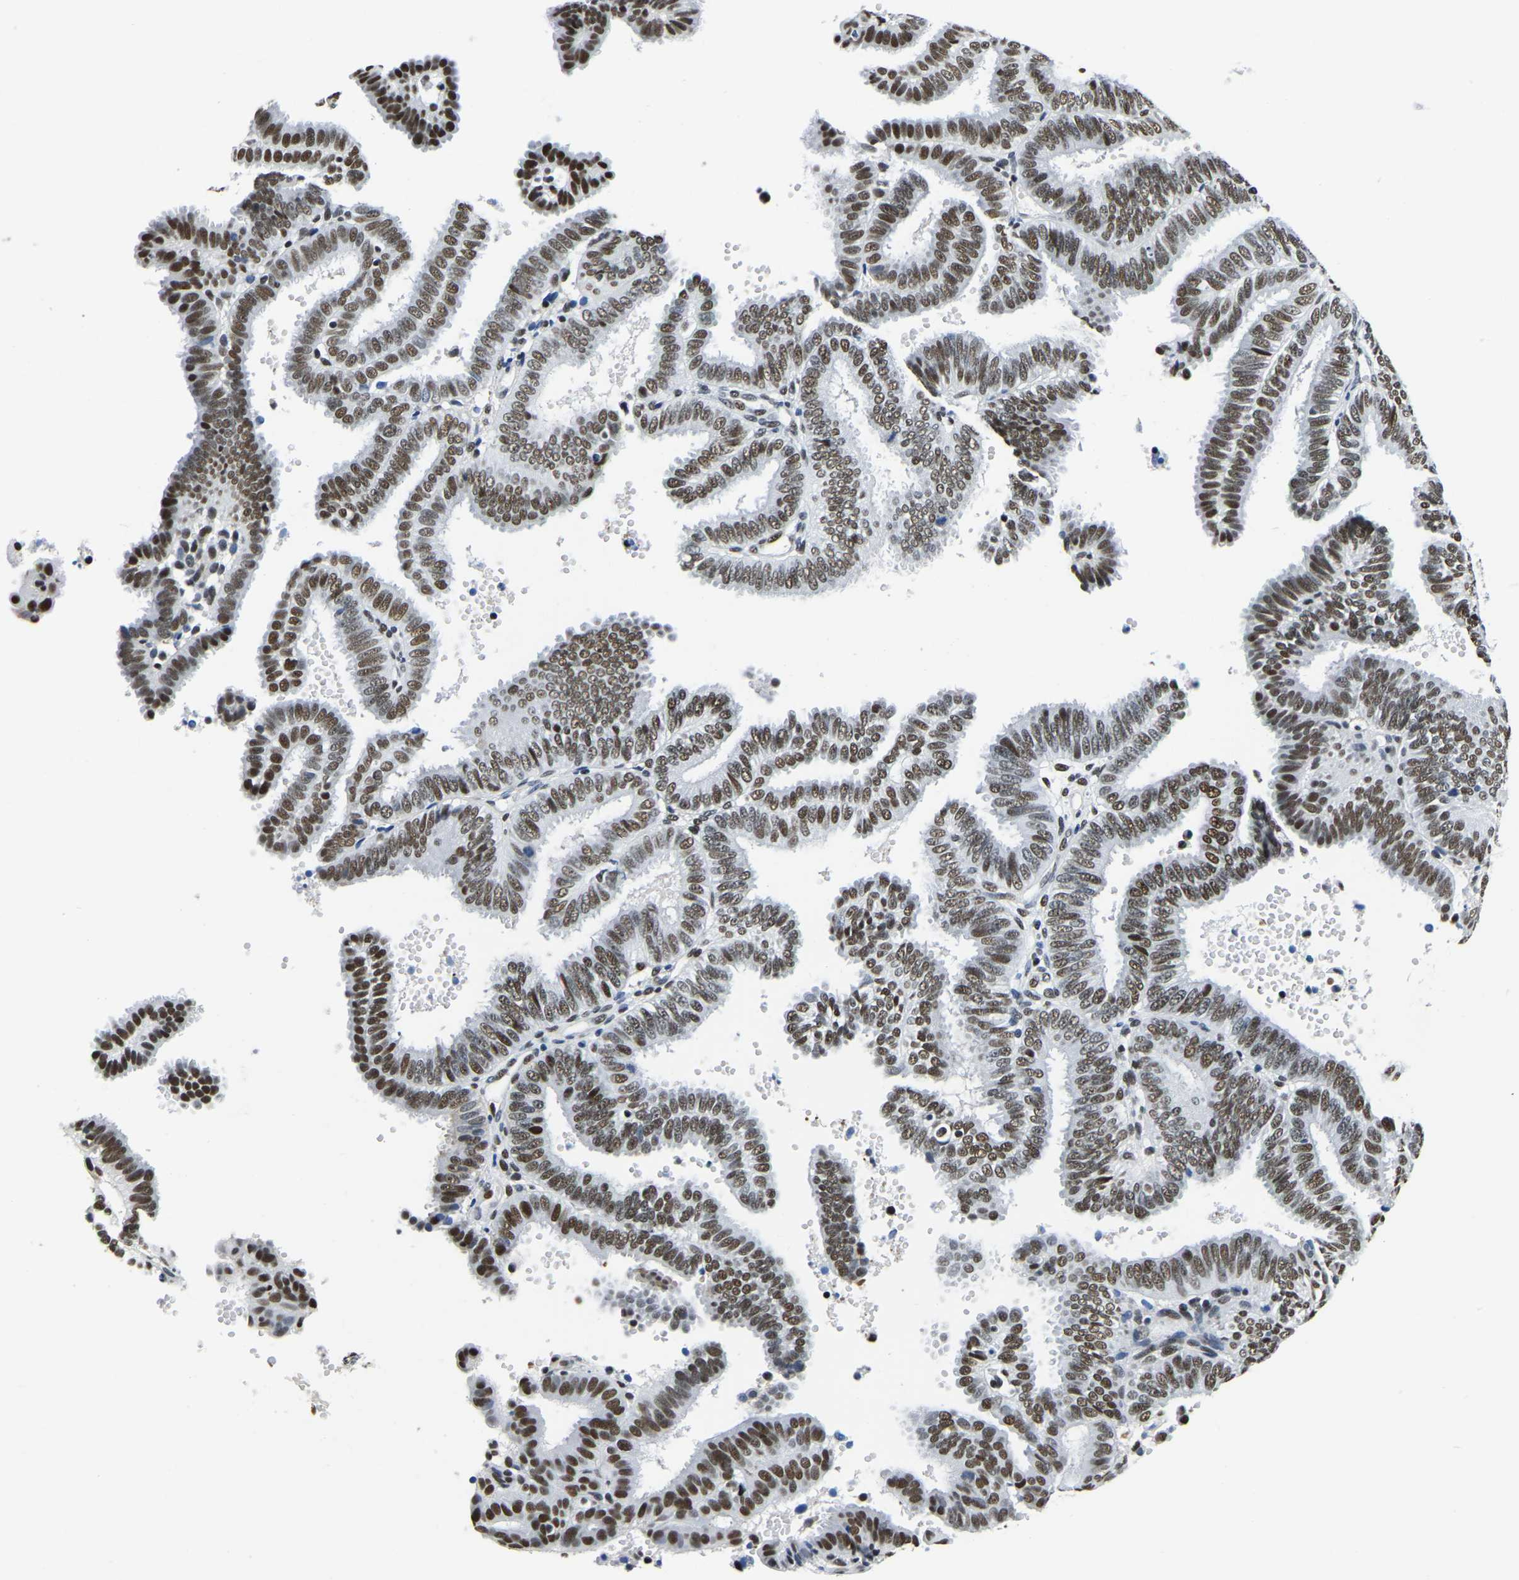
{"staining": {"intensity": "moderate", "quantity": ">75%", "location": "nuclear"}, "tissue": "endometrial cancer", "cell_type": "Tumor cells", "image_type": "cancer", "snomed": [{"axis": "morphology", "description": "Adenocarcinoma, NOS"}, {"axis": "topography", "description": "Endometrium"}], "caption": "DAB immunohistochemical staining of human endometrial cancer (adenocarcinoma) demonstrates moderate nuclear protein positivity in about >75% of tumor cells.", "gene": "UBA1", "patient": {"sex": "female", "age": 58}}